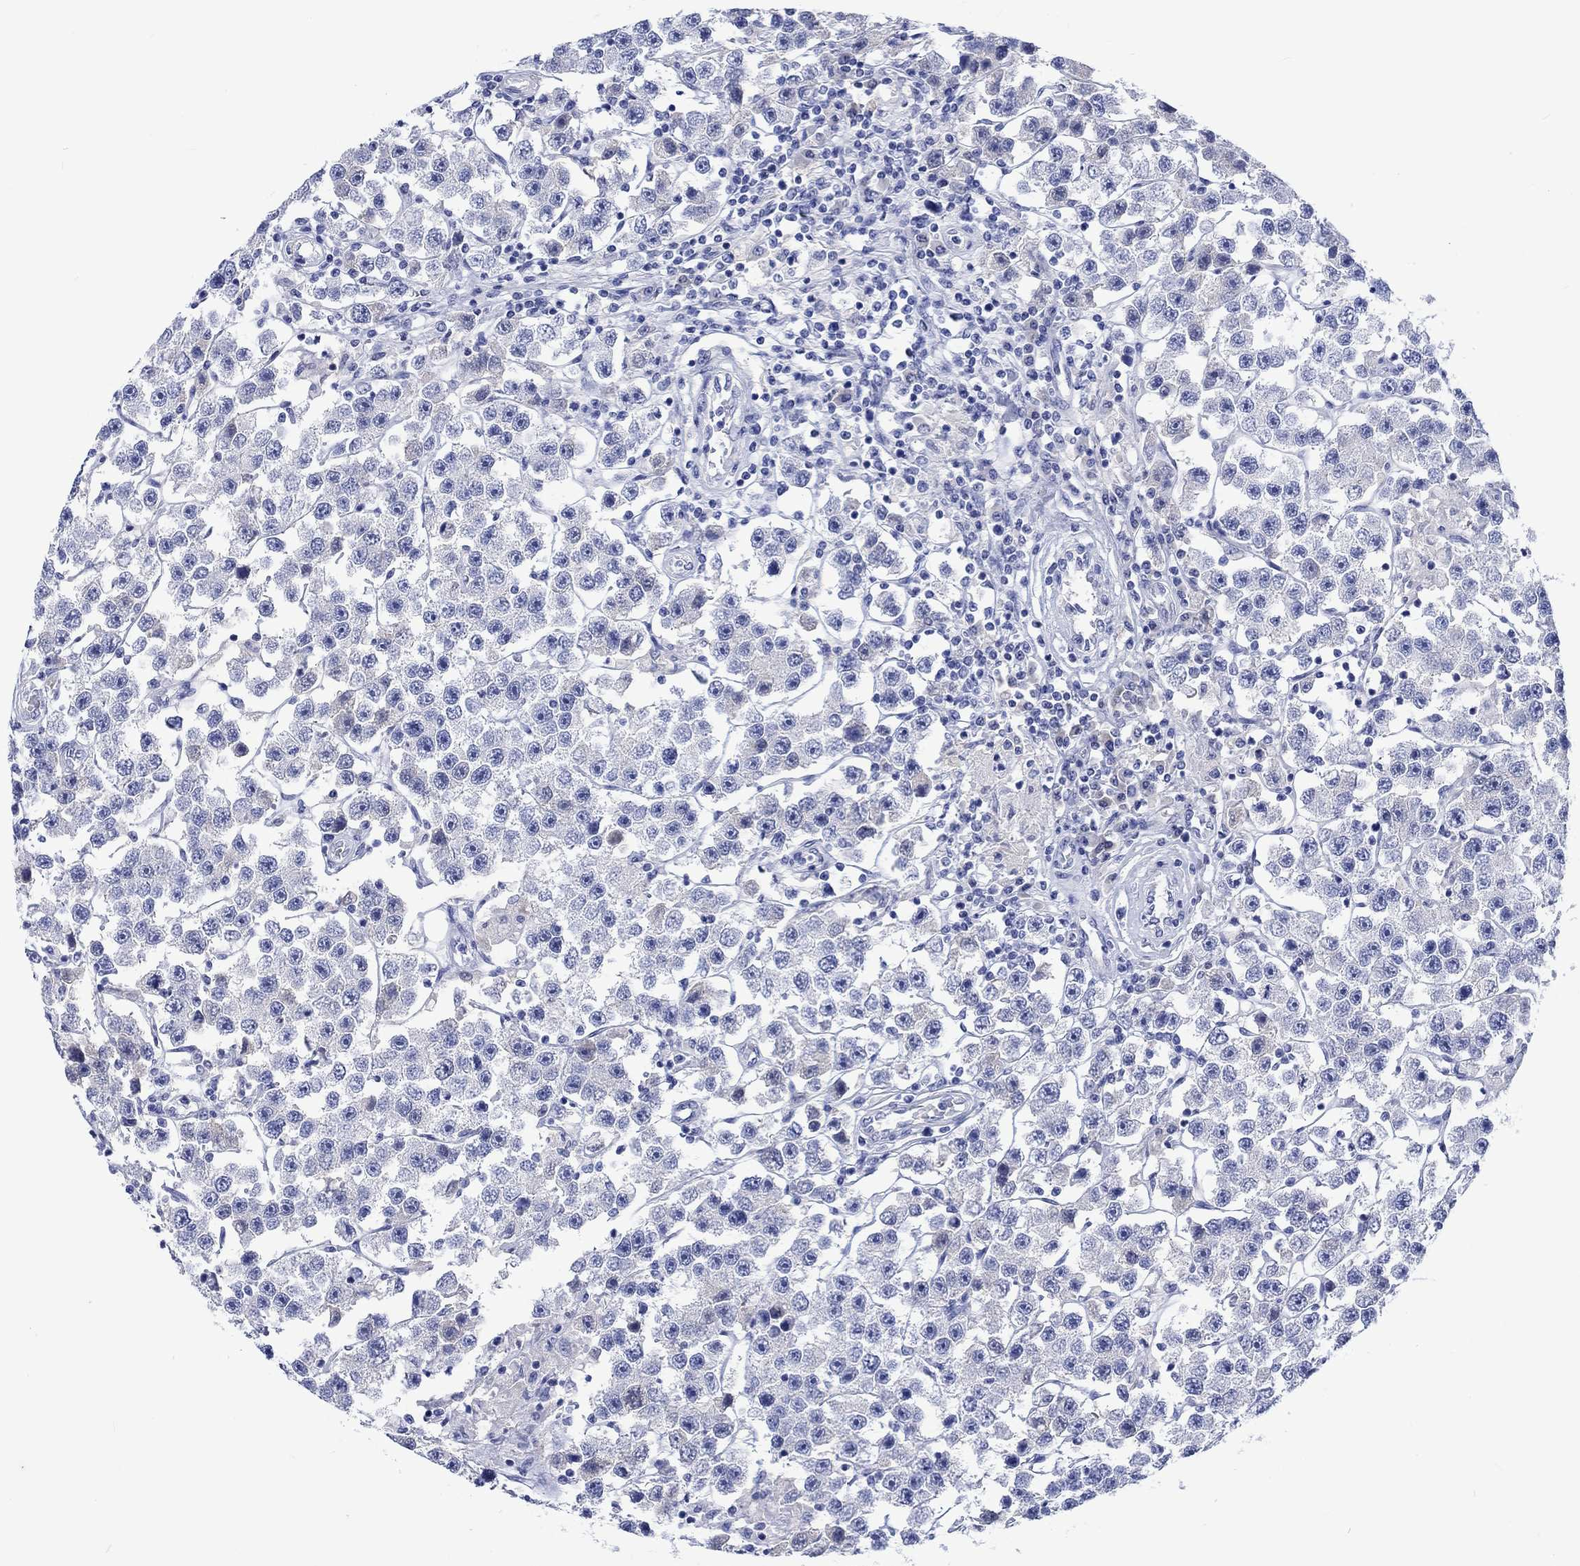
{"staining": {"intensity": "negative", "quantity": "none", "location": "none"}, "tissue": "testis cancer", "cell_type": "Tumor cells", "image_type": "cancer", "snomed": [{"axis": "morphology", "description": "Seminoma, NOS"}, {"axis": "topography", "description": "Testis"}], "caption": "Immunohistochemistry (IHC) image of testis cancer stained for a protein (brown), which shows no positivity in tumor cells. (Immunohistochemistry (IHC), brightfield microscopy, high magnification).", "gene": "CACNG3", "patient": {"sex": "male", "age": 45}}